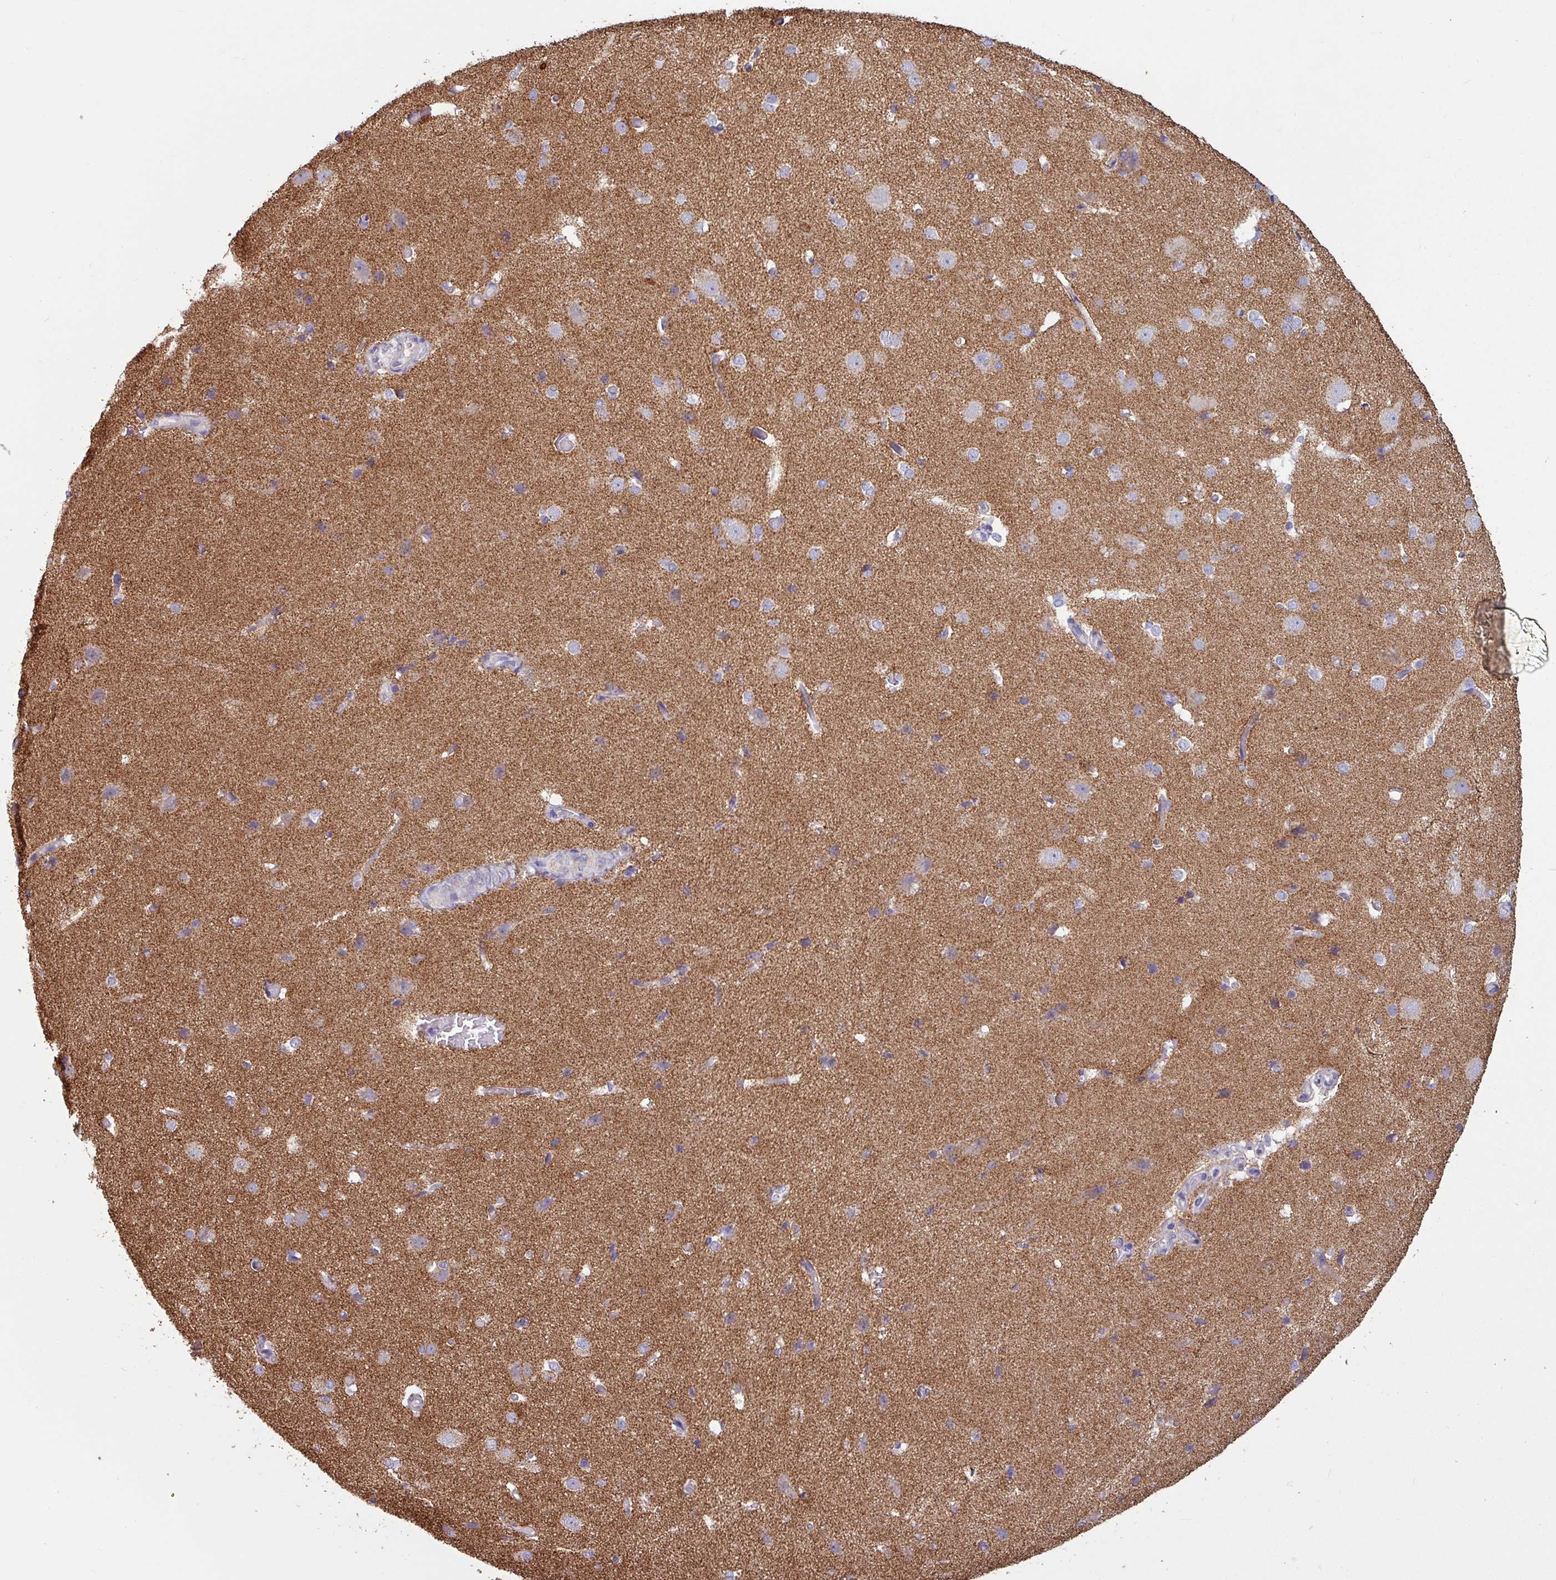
{"staining": {"intensity": "weak", "quantity": "<25%", "location": "cytoplasmic/membranous"}, "tissue": "cerebral cortex", "cell_type": "Endothelial cells", "image_type": "normal", "snomed": [{"axis": "morphology", "description": "Normal tissue, NOS"}, {"axis": "morphology", "description": "Inflammation, NOS"}, {"axis": "topography", "description": "Cerebral cortex"}], "caption": "DAB (3,3'-diaminobenzidine) immunohistochemical staining of benign cerebral cortex displays no significant positivity in endothelial cells. Nuclei are stained in blue.", "gene": "CAMK1", "patient": {"sex": "male", "age": 6}}